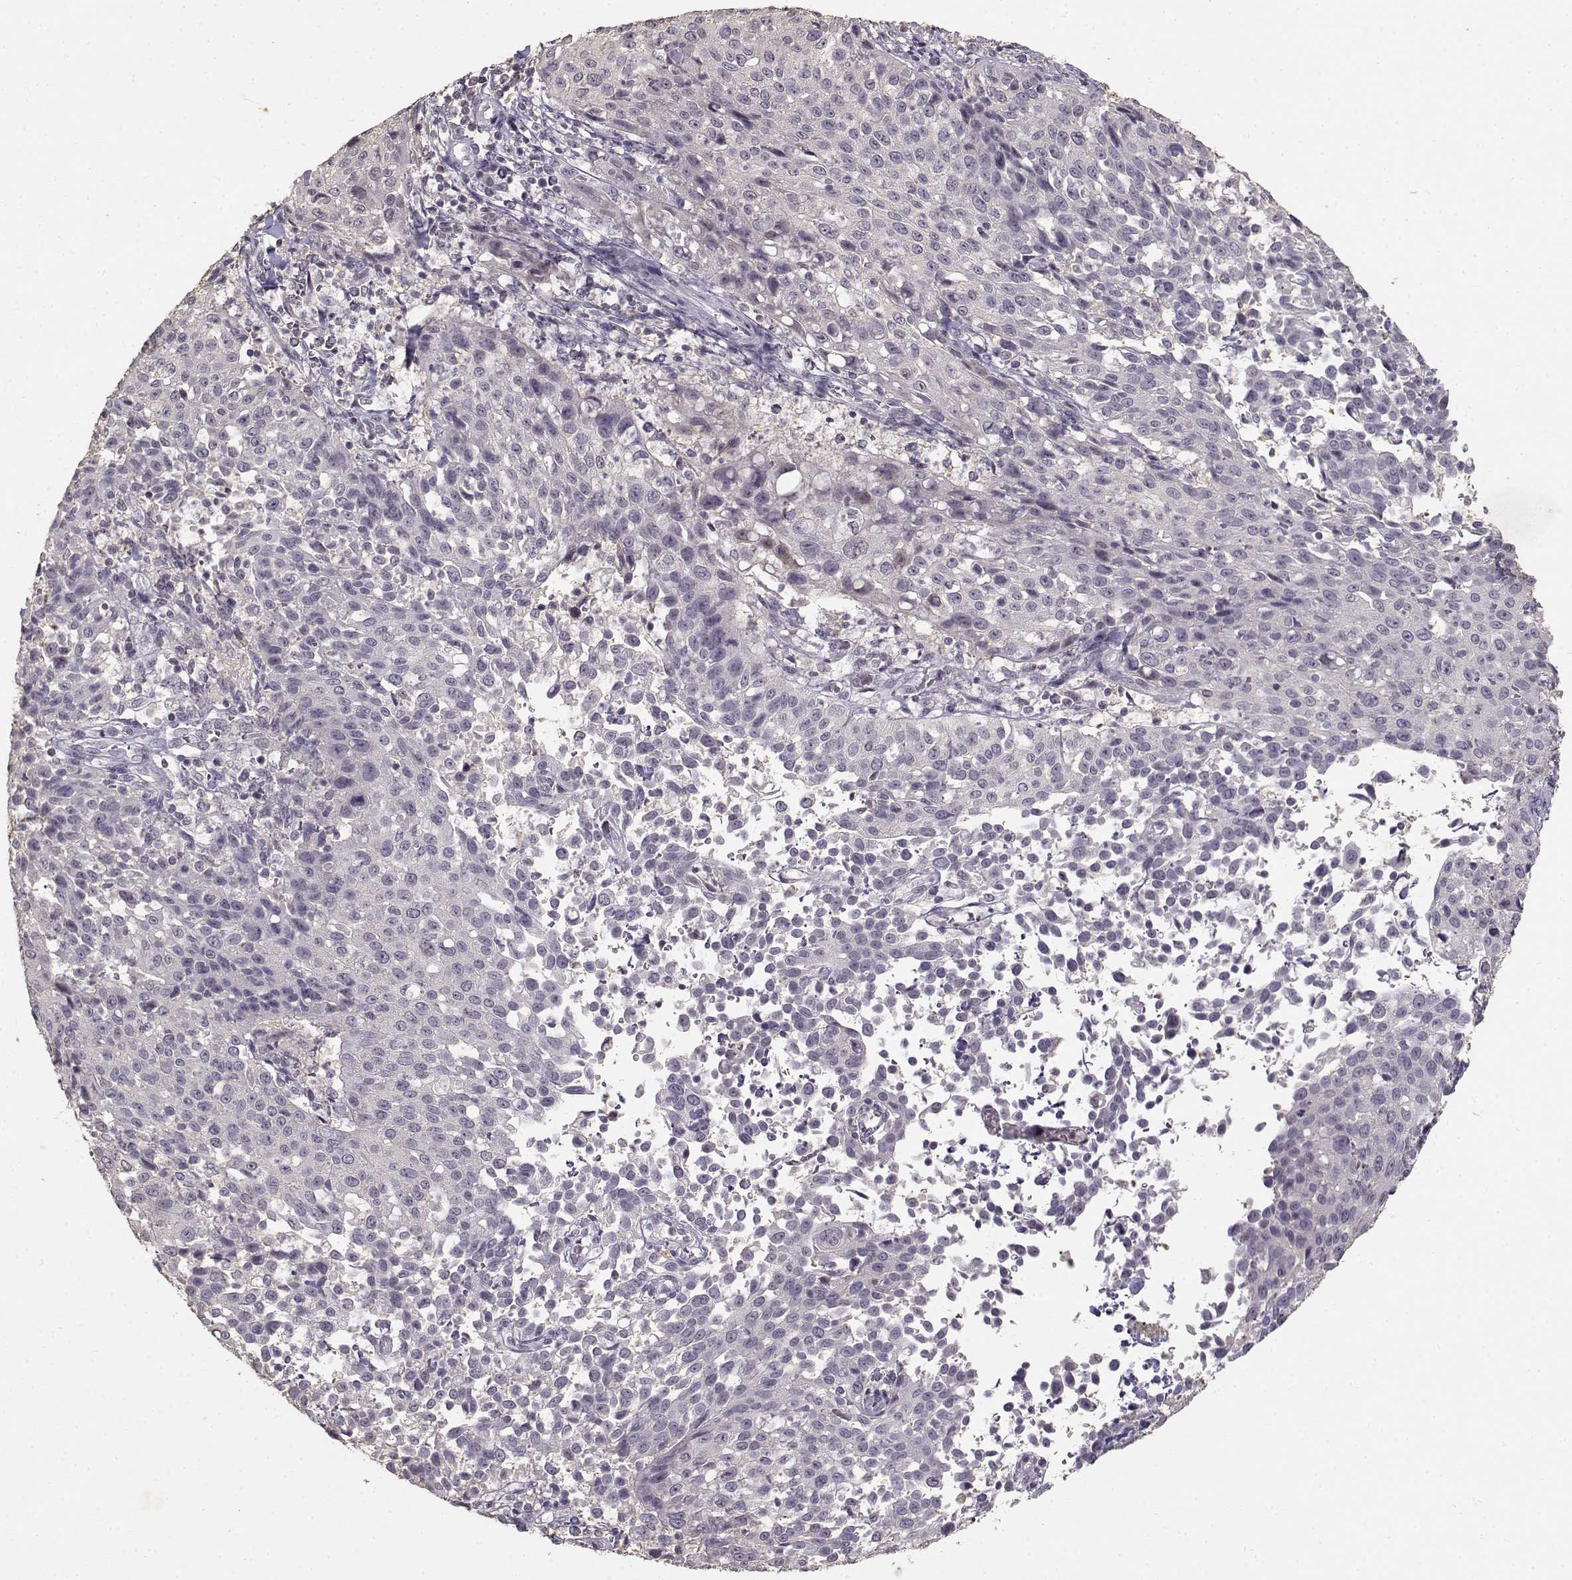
{"staining": {"intensity": "negative", "quantity": "none", "location": "none"}, "tissue": "cervical cancer", "cell_type": "Tumor cells", "image_type": "cancer", "snomed": [{"axis": "morphology", "description": "Squamous cell carcinoma, NOS"}, {"axis": "topography", "description": "Cervix"}], "caption": "The micrograph displays no significant expression in tumor cells of cervical squamous cell carcinoma.", "gene": "UROC1", "patient": {"sex": "female", "age": 26}}